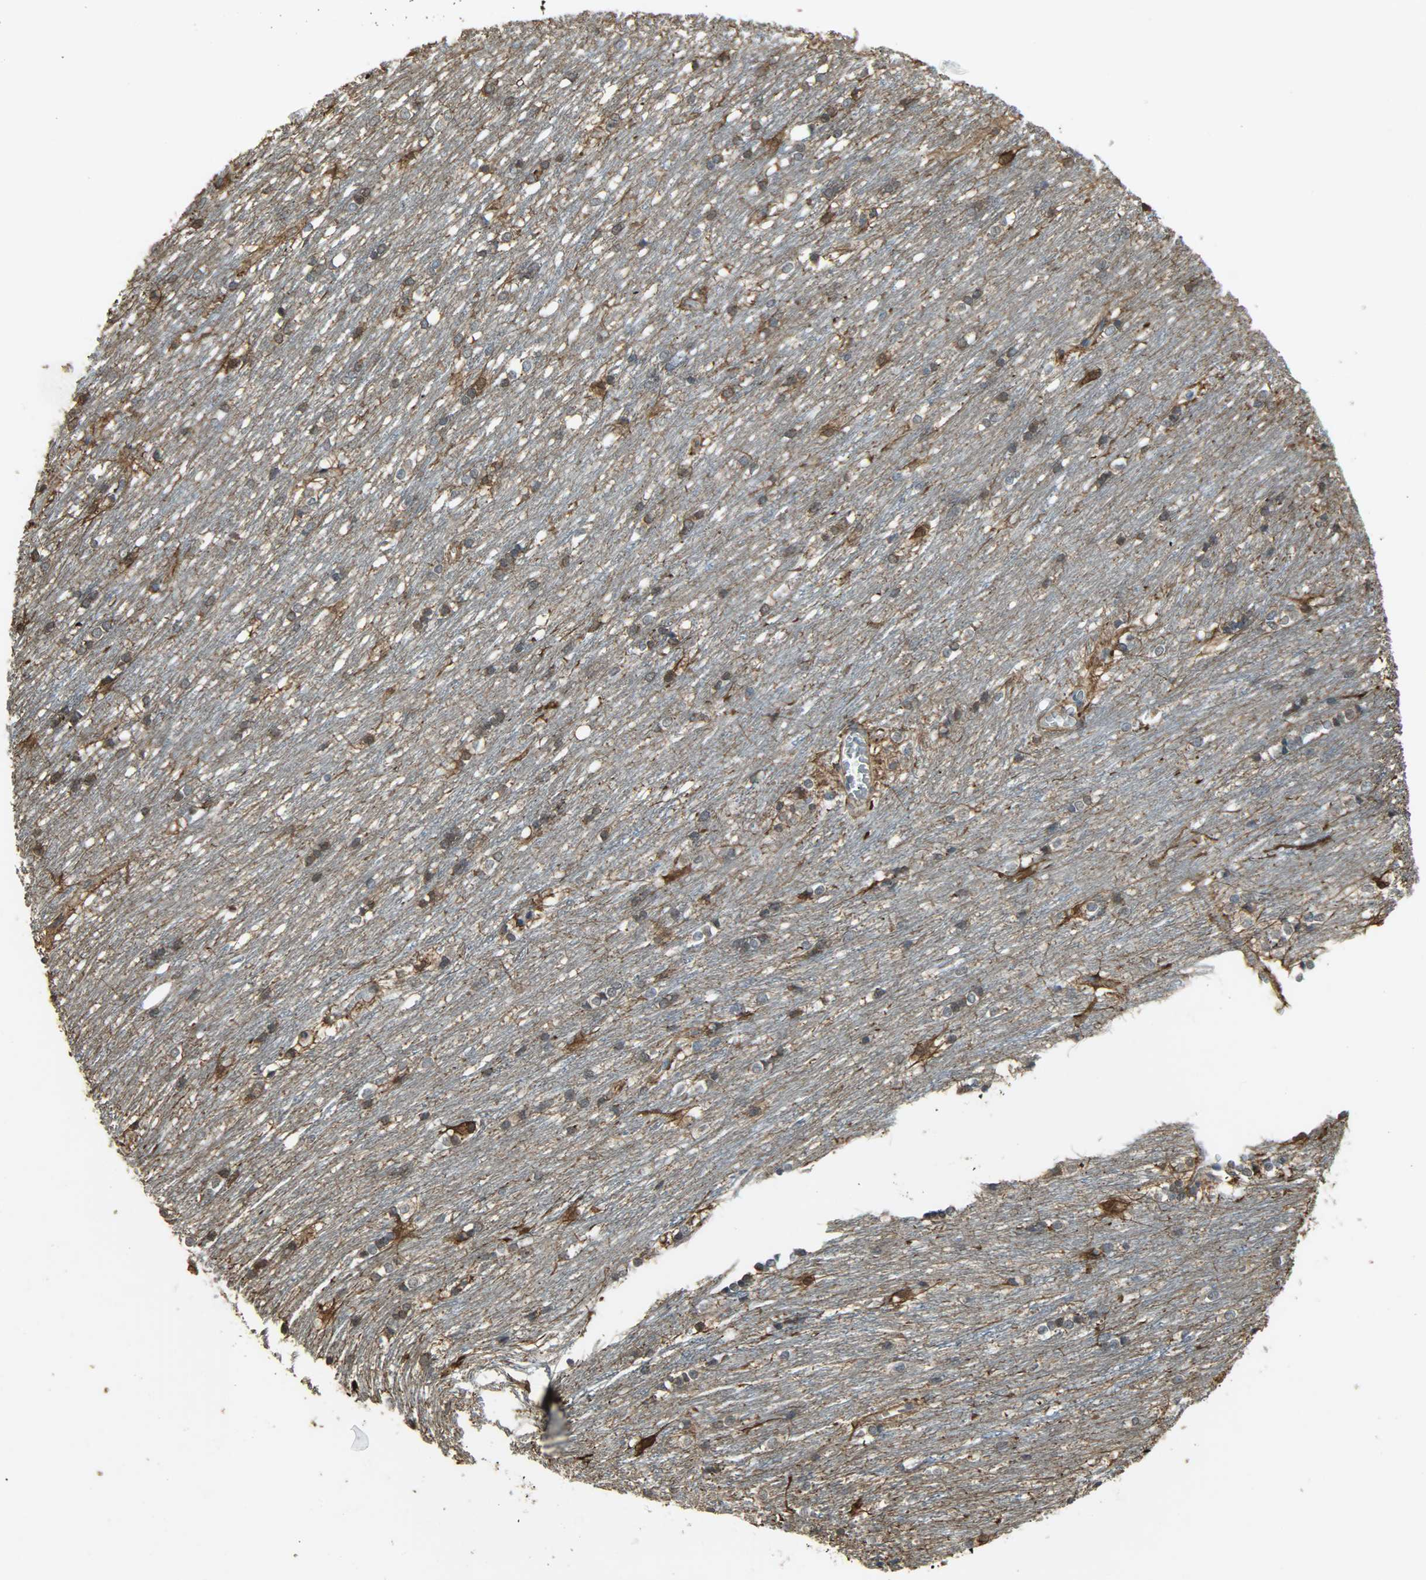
{"staining": {"intensity": "moderate", "quantity": "25%-75%", "location": "cytoplasmic/membranous"}, "tissue": "caudate", "cell_type": "Glial cells", "image_type": "normal", "snomed": [{"axis": "morphology", "description": "Normal tissue, NOS"}, {"axis": "topography", "description": "Lateral ventricle wall"}], "caption": "IHC image of normal human caudate stained for a protein (brown), which reveals medium levels of moderate cytoplasmic/membranous staining in about 25%-75% of glial cells.", "gene": "LDHB", "patient": {"sex": "female", "age": 19}}